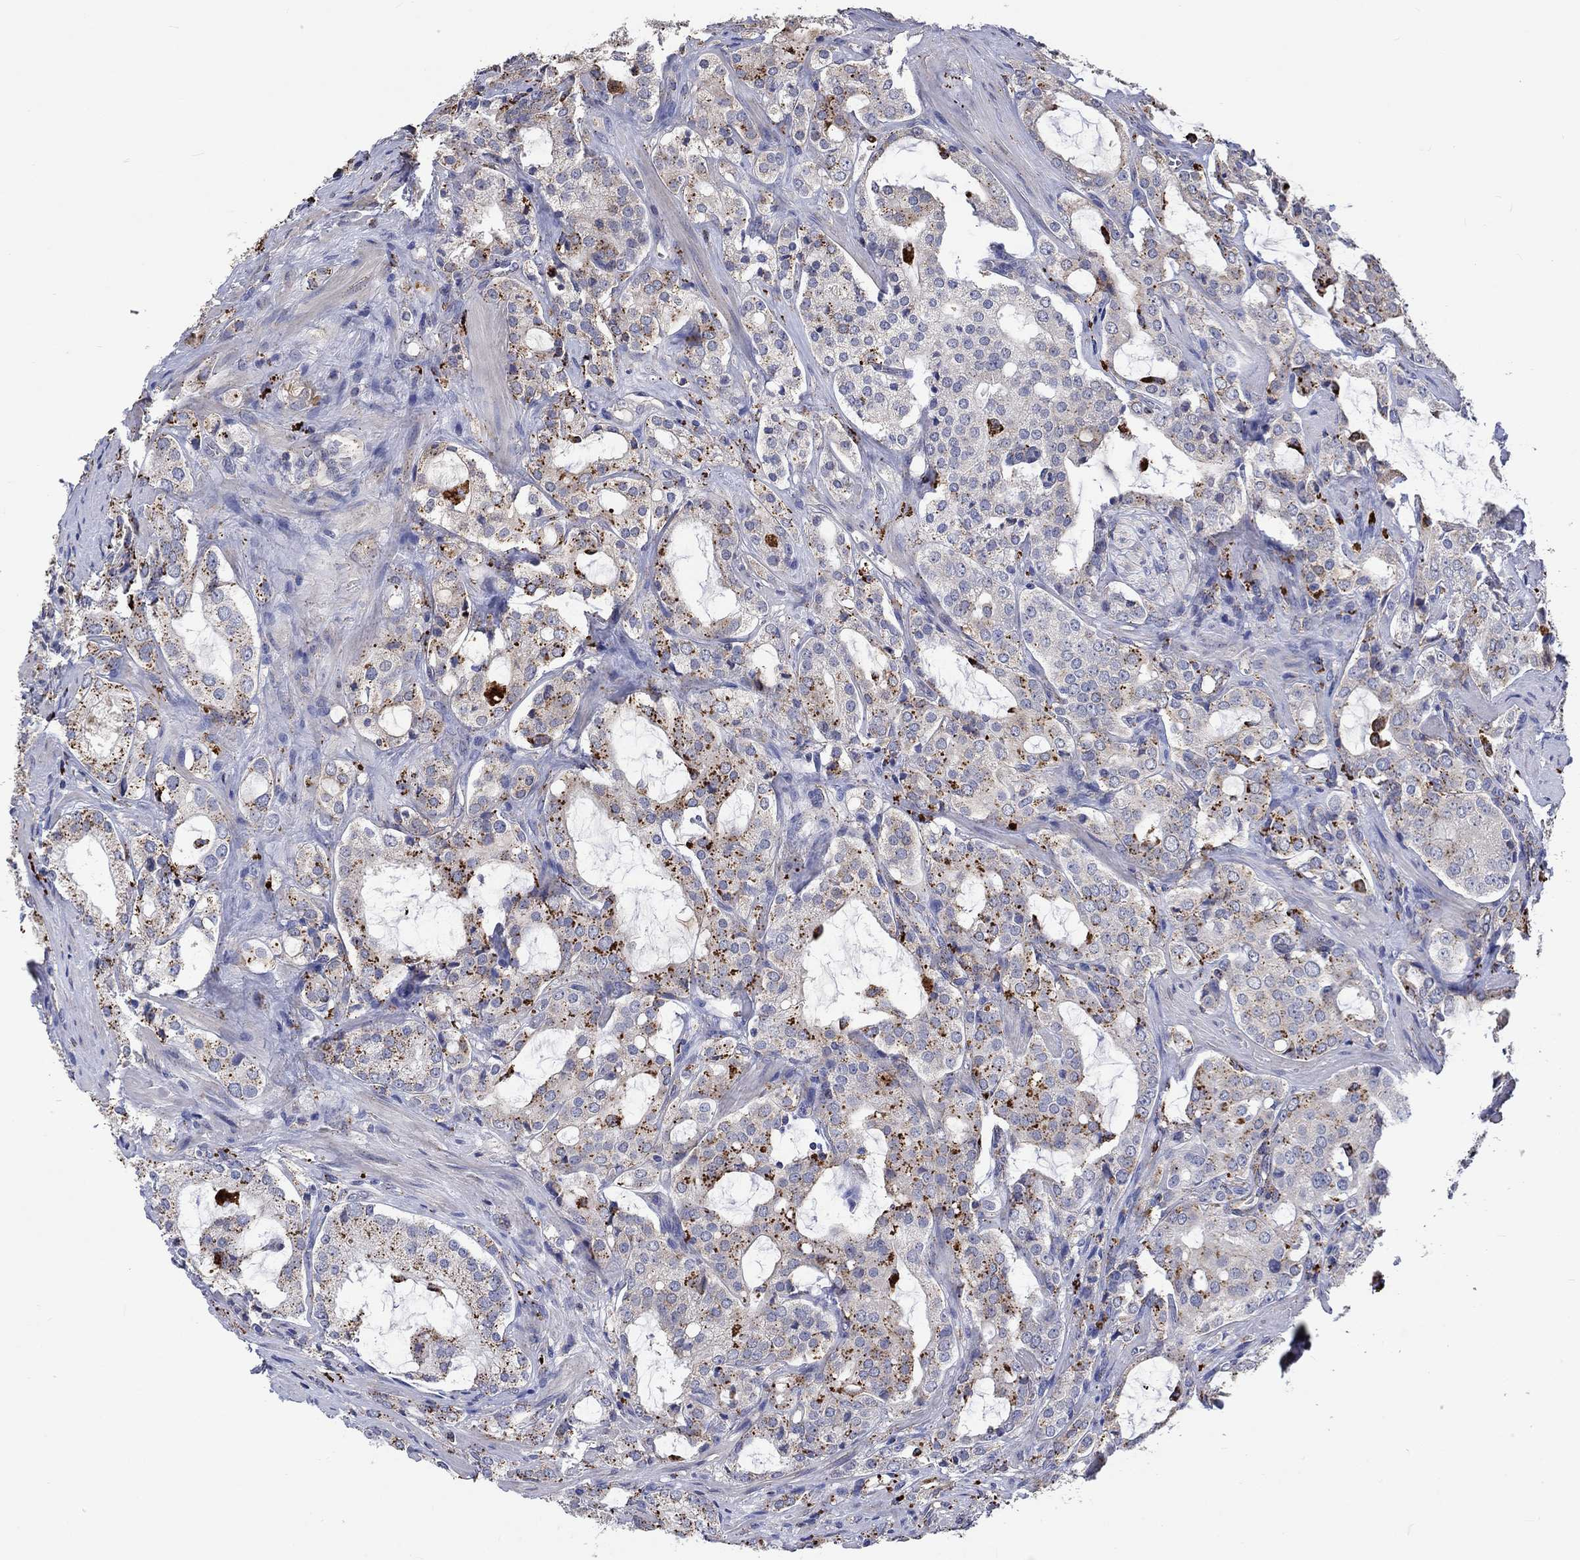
{"staining": {"intensity": "strong", "quantity": "25%-75%", "location": "cytoplasmic/membranous"}, "tissue": "prostate cancer", "cell_type": "Tumor cells", "image_type": "cancer", "snomed": [{"axis": "morphology", "description": "Adenocarcinoma, NOS"}, {"axis": "topography", "description": "Prostate"}], "caption": "The histopathology image exhibits immunohistochemical staining of prostate cancer. There is strong cytoplasmic/membranous positivity is appreciated in approximately 25%-75% of tumor cells. (brown staining indicates protein expression, while blue staining denotes nuclei).", "gene": "CTSB", "patient": {"sex": "male", "age": 66}}